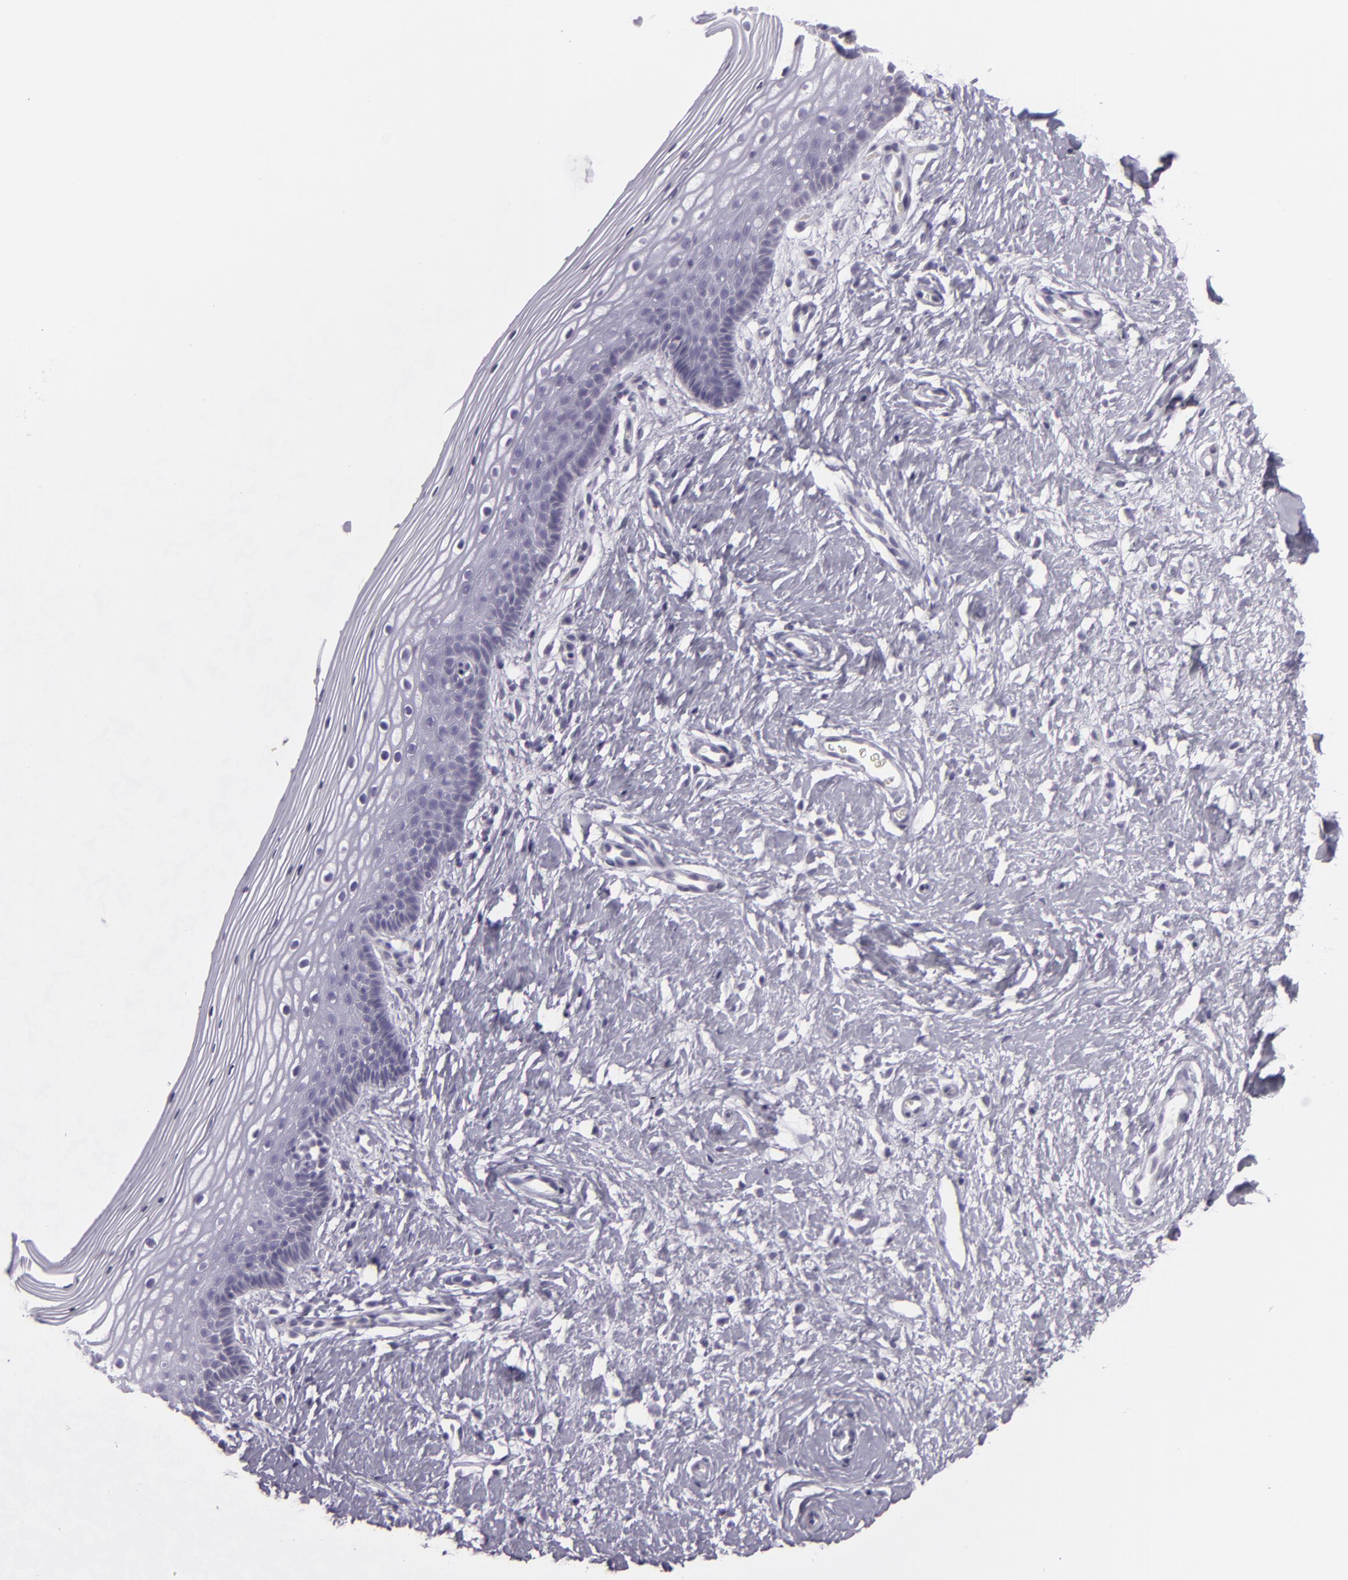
{"staining": {"intensity": "negative", "quantity": "none", "location": "none"}, "tissue": "vagina", "cell_type": "Squamous epithelial cells", "image_type": "normal", "snomed": [{"axis": "morphology", "description": "Normal tissue, NOS"}, {"axis": "topography", "description": "Vagina"}], "caption": "This is a image of immunohistochemistry (IHC) staining of benign vagina, which shows no positivity in squamous epithelial cells. (Stains: DAB IHC with hematoxylin counter stain, Microscopy: brightfield microscopy at high magnification).", "gene": "MUC6", "patient": {"sex": "female", "age": 46}}